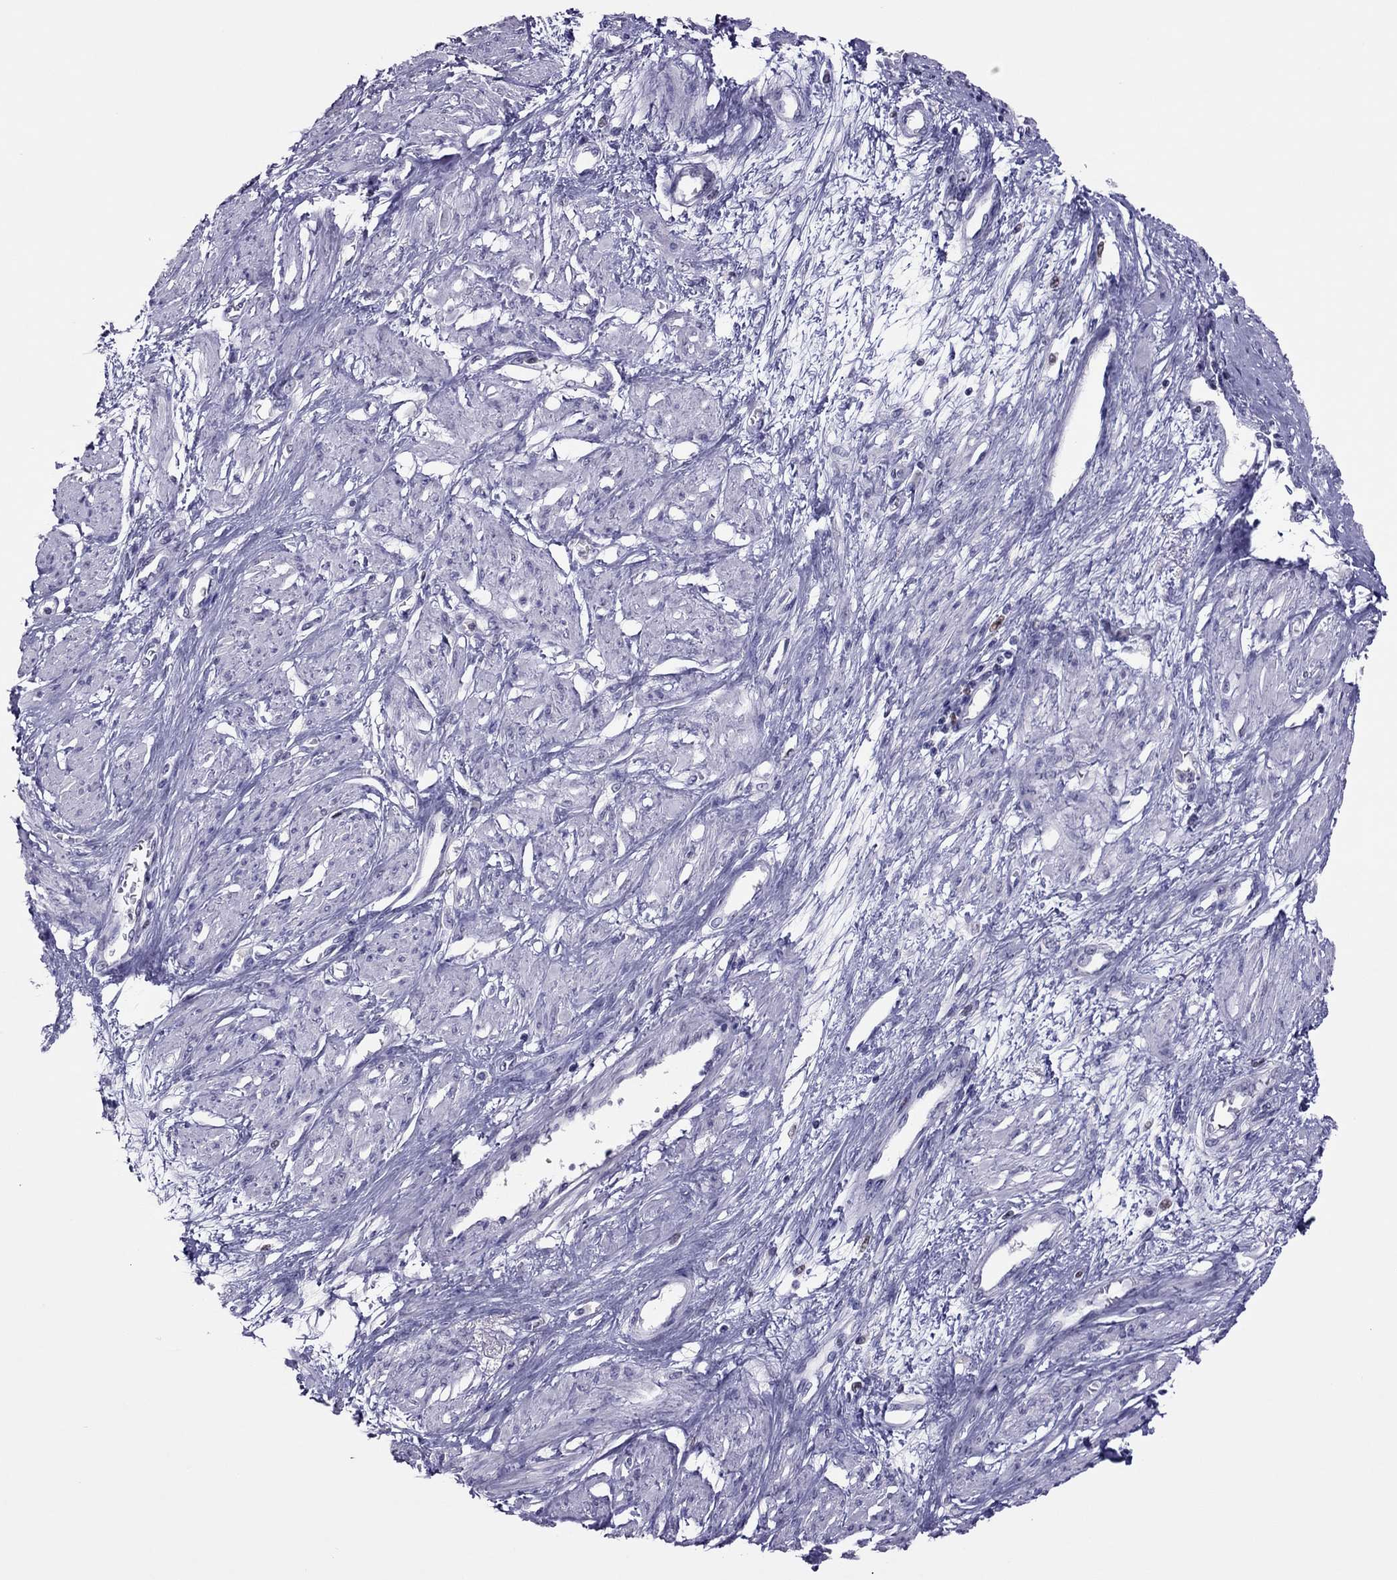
{"staining": {"intensity": "negative", "quantity": "none", "location": "none"}, "tissue": "smooth muscle", "cell_type": "Smooth muscle cells", "image_type": "normal", "snomed": [{"axis": "morphology", "description": "Normal tissue, NOS"}, {"axis": "topography", "description": "Smooth muscle"}, {"axis": "topography", "description": "Uterus"}], "caption": "Immunohistochemistry of benign human smooth muscle demonstrates no expression in smooth muscle cells. Nuclei are stained in blue.", "gene": "SPINT3", "patient": {"sex": "female", "age": 39}}